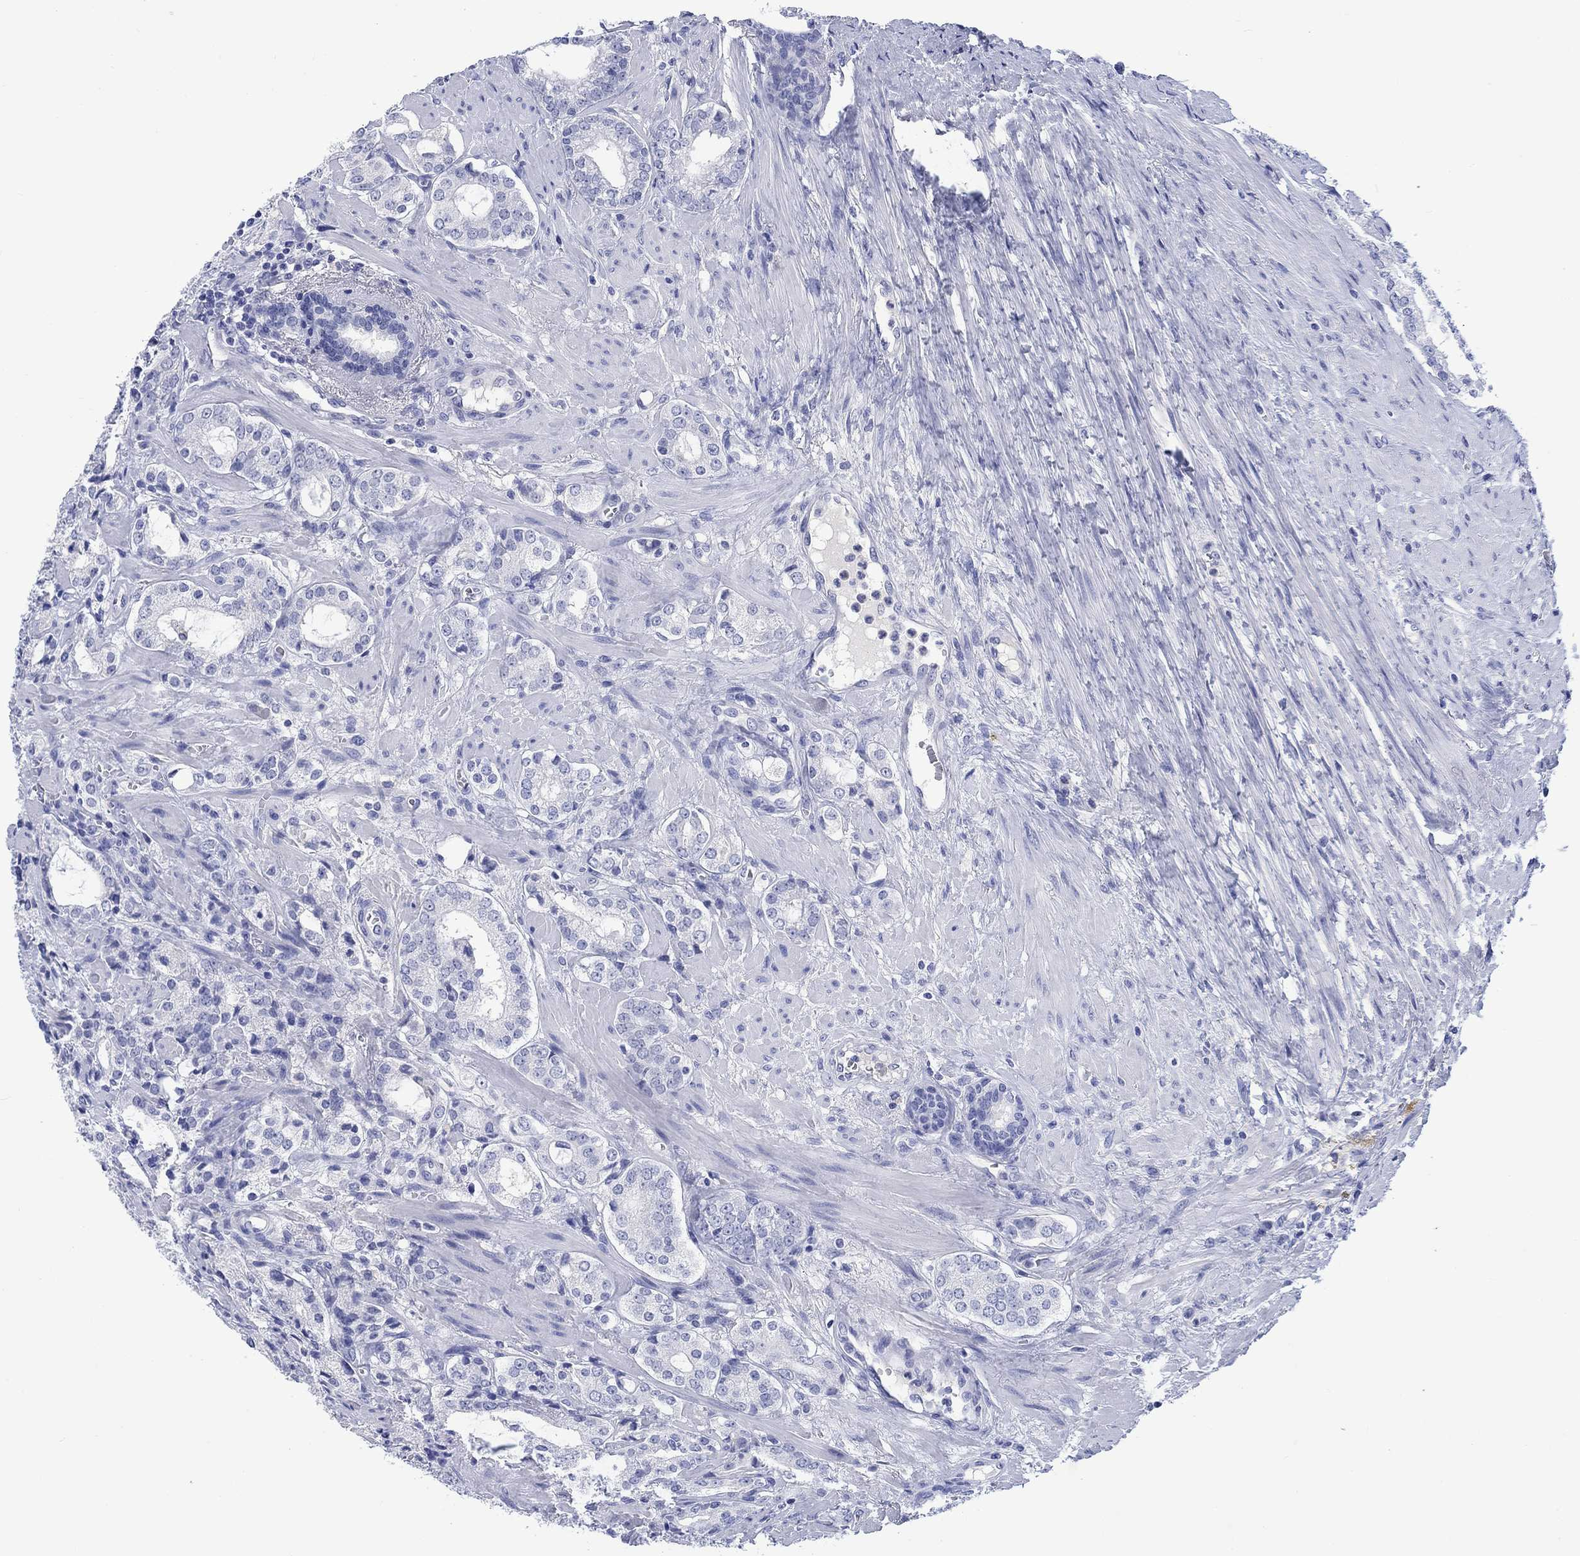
{"staining": {"intensity": "negative", "quantity": "none", "location": "none"}, "tissue": "prostate cancer", "cell_type": "Tumor cells", "image_type": "cancer", "snomed": [{"axis": "morphology", "description": "Adenocarcinoma, NOS"}, {"axis": "topography", "description": "Prostate"}], "caption": "The immunohistochemistry histopathology image has no significant staining in tumor cells of prostate adenocarcinoma tissue.", "gene": "CACNG3", "patient": {"sex": "male", "age": 66}}